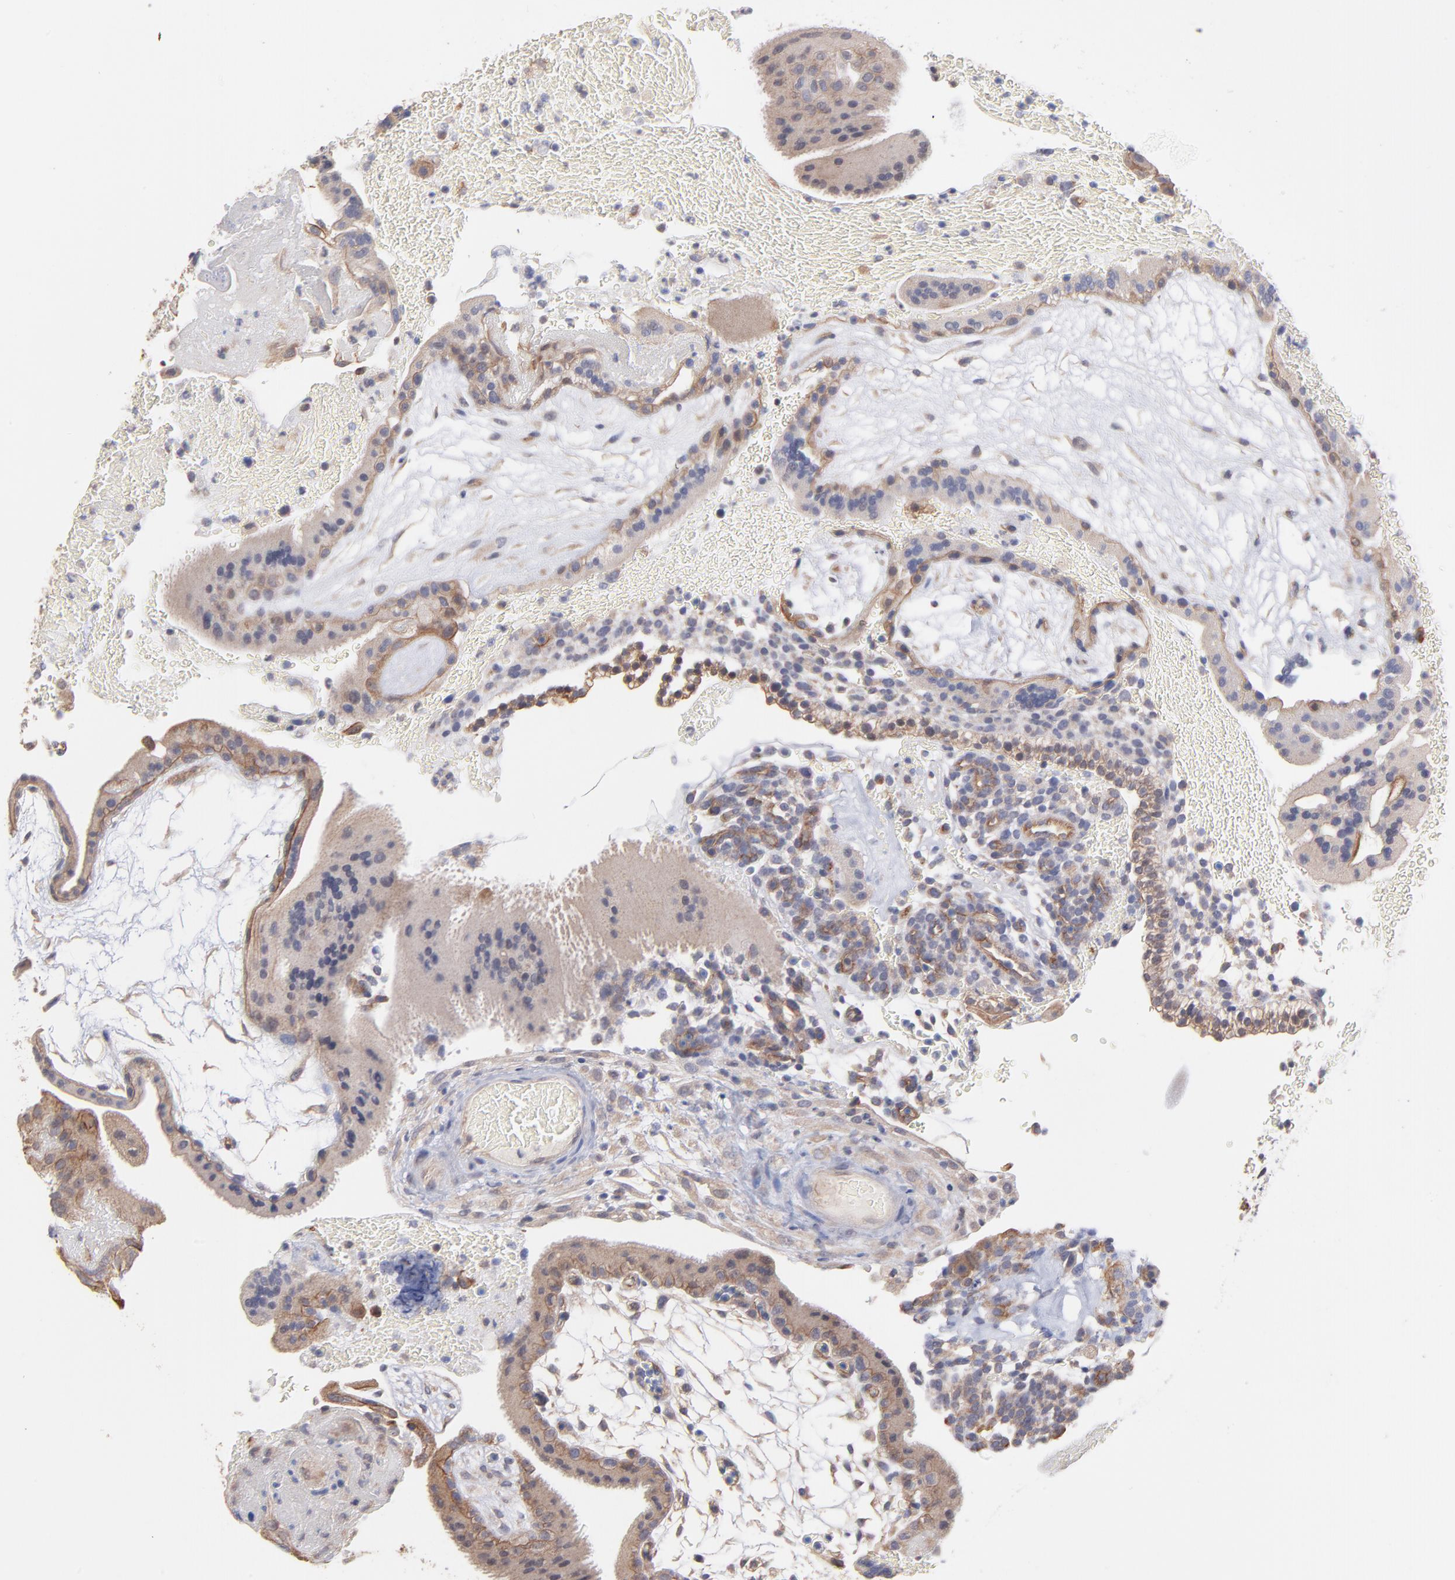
{"staining": {"intensity": "moderate", "quantity": ">75%", "location": "cytoplasmic/membranous"}, "tissue": "placenta", "cell_type": "Decidual cells", "image_type": "normal", "snomed": [{"axis": "morphology", "description": "Normal tissue, NOS"}, {"axis": "topography", "description": "Placenta"}], "caption": "High-magnification brightfield microscopy of benign placenta stained with DAB (brown) and counterstained with hematoxylin (blue). decidual cells exhibit moderate cytoplasmic/membranous staining is identified in approximately>75% of cells. The staining was performed using DAB (3,3'-diaminobenzidine) to visualize the protein expression in brown, while the nuclei were stained in blue with hematoxylin (Magnification: 20x).", "gene": "STAP2", "patient": {"sex": "female", "age": 19}}